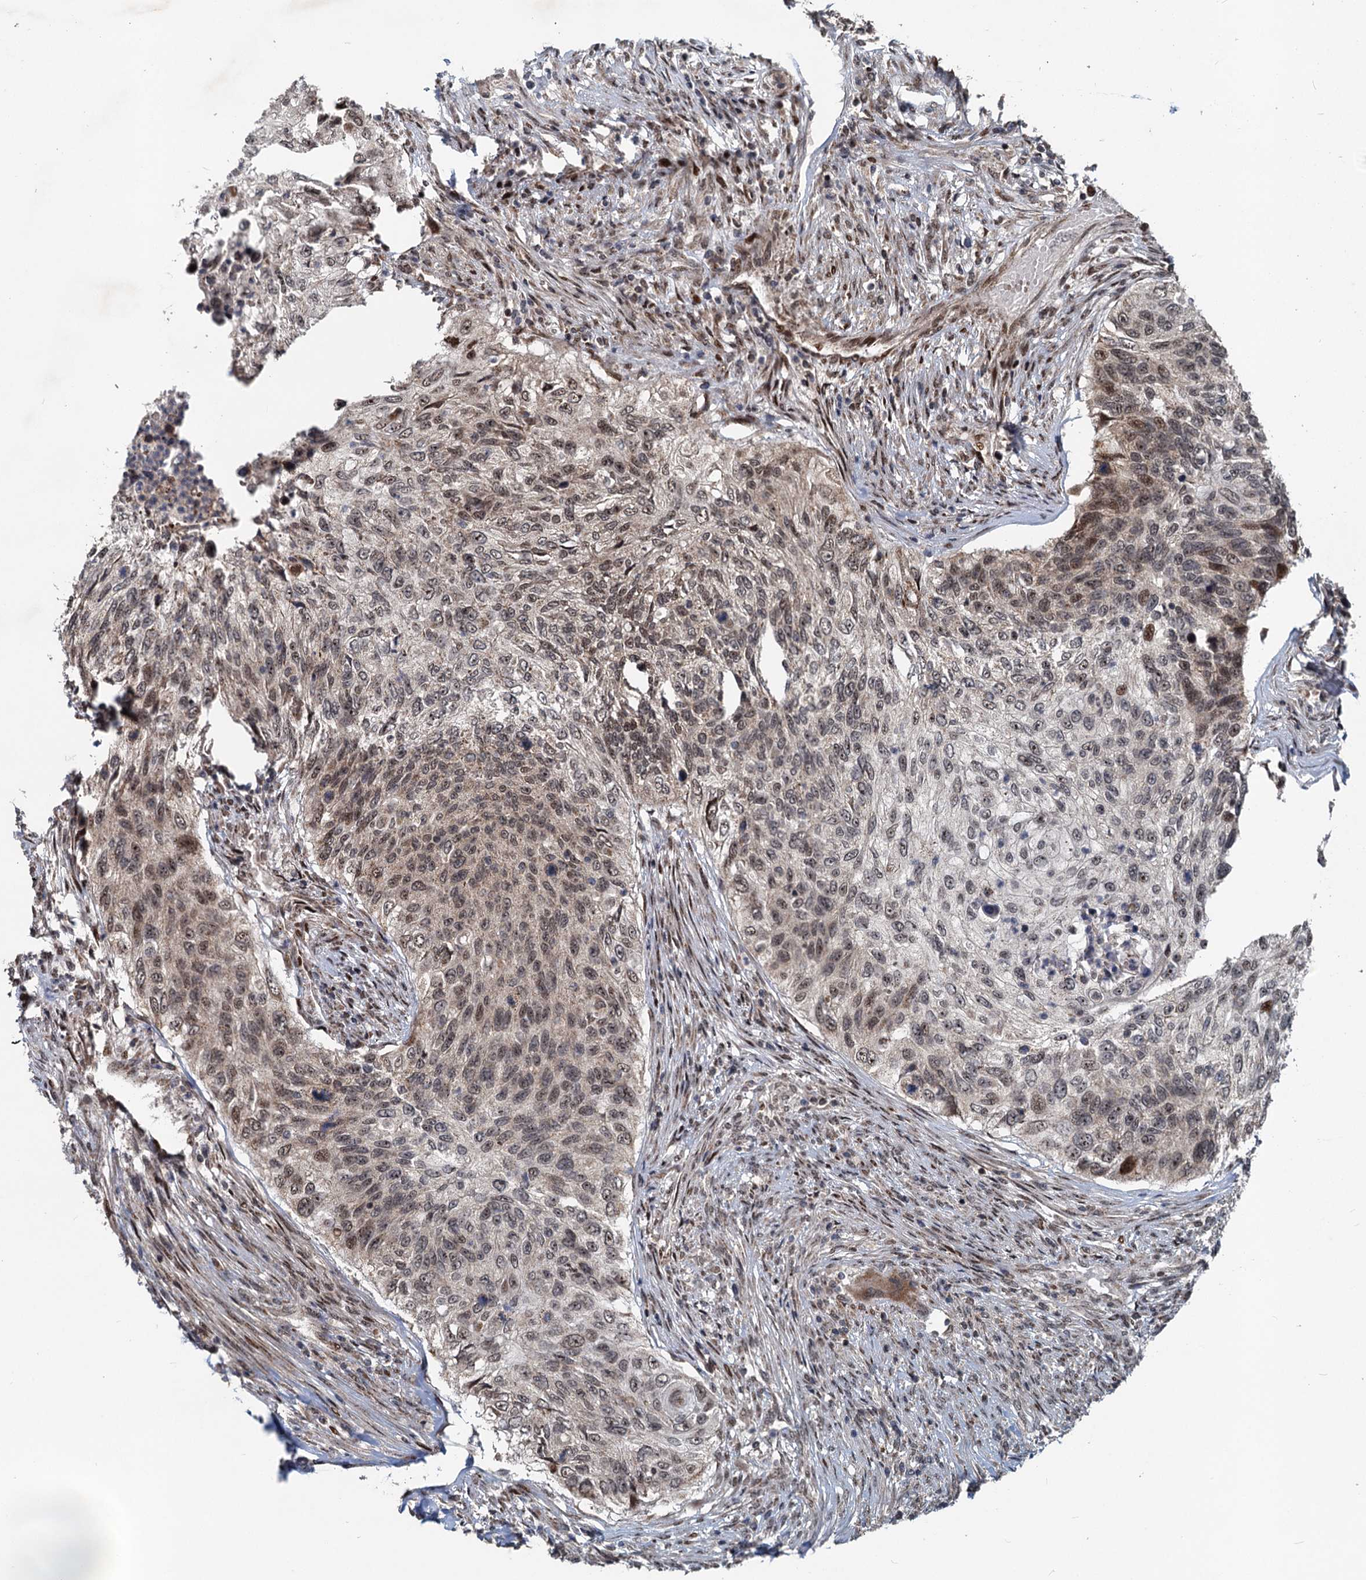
{"staining": {"intensity": "weak", "quantity": "25%-75%", "location": "nuclear"}, "tissue": "urothelial cancer", "cell_type": "Tumor cells", "image_type": "cancer", "snomed": [{"axis": "morphology", "description": "Urothelial carcinoma, High grade"}, {"axis": "topography", "description": "Urinary bladder"}], "caption": "Immunohistochemistry histopathology image of neoplastic tissue: human urothelial cancer stained using immunohistochemistry (IHC) demonstrates low levels of weak protein expression localized specifically in the nuclear of tumor cells, appearing as a nuclear brown color.", "gene": "RITA1", "patient": {"sex": "female", "age": 60}}